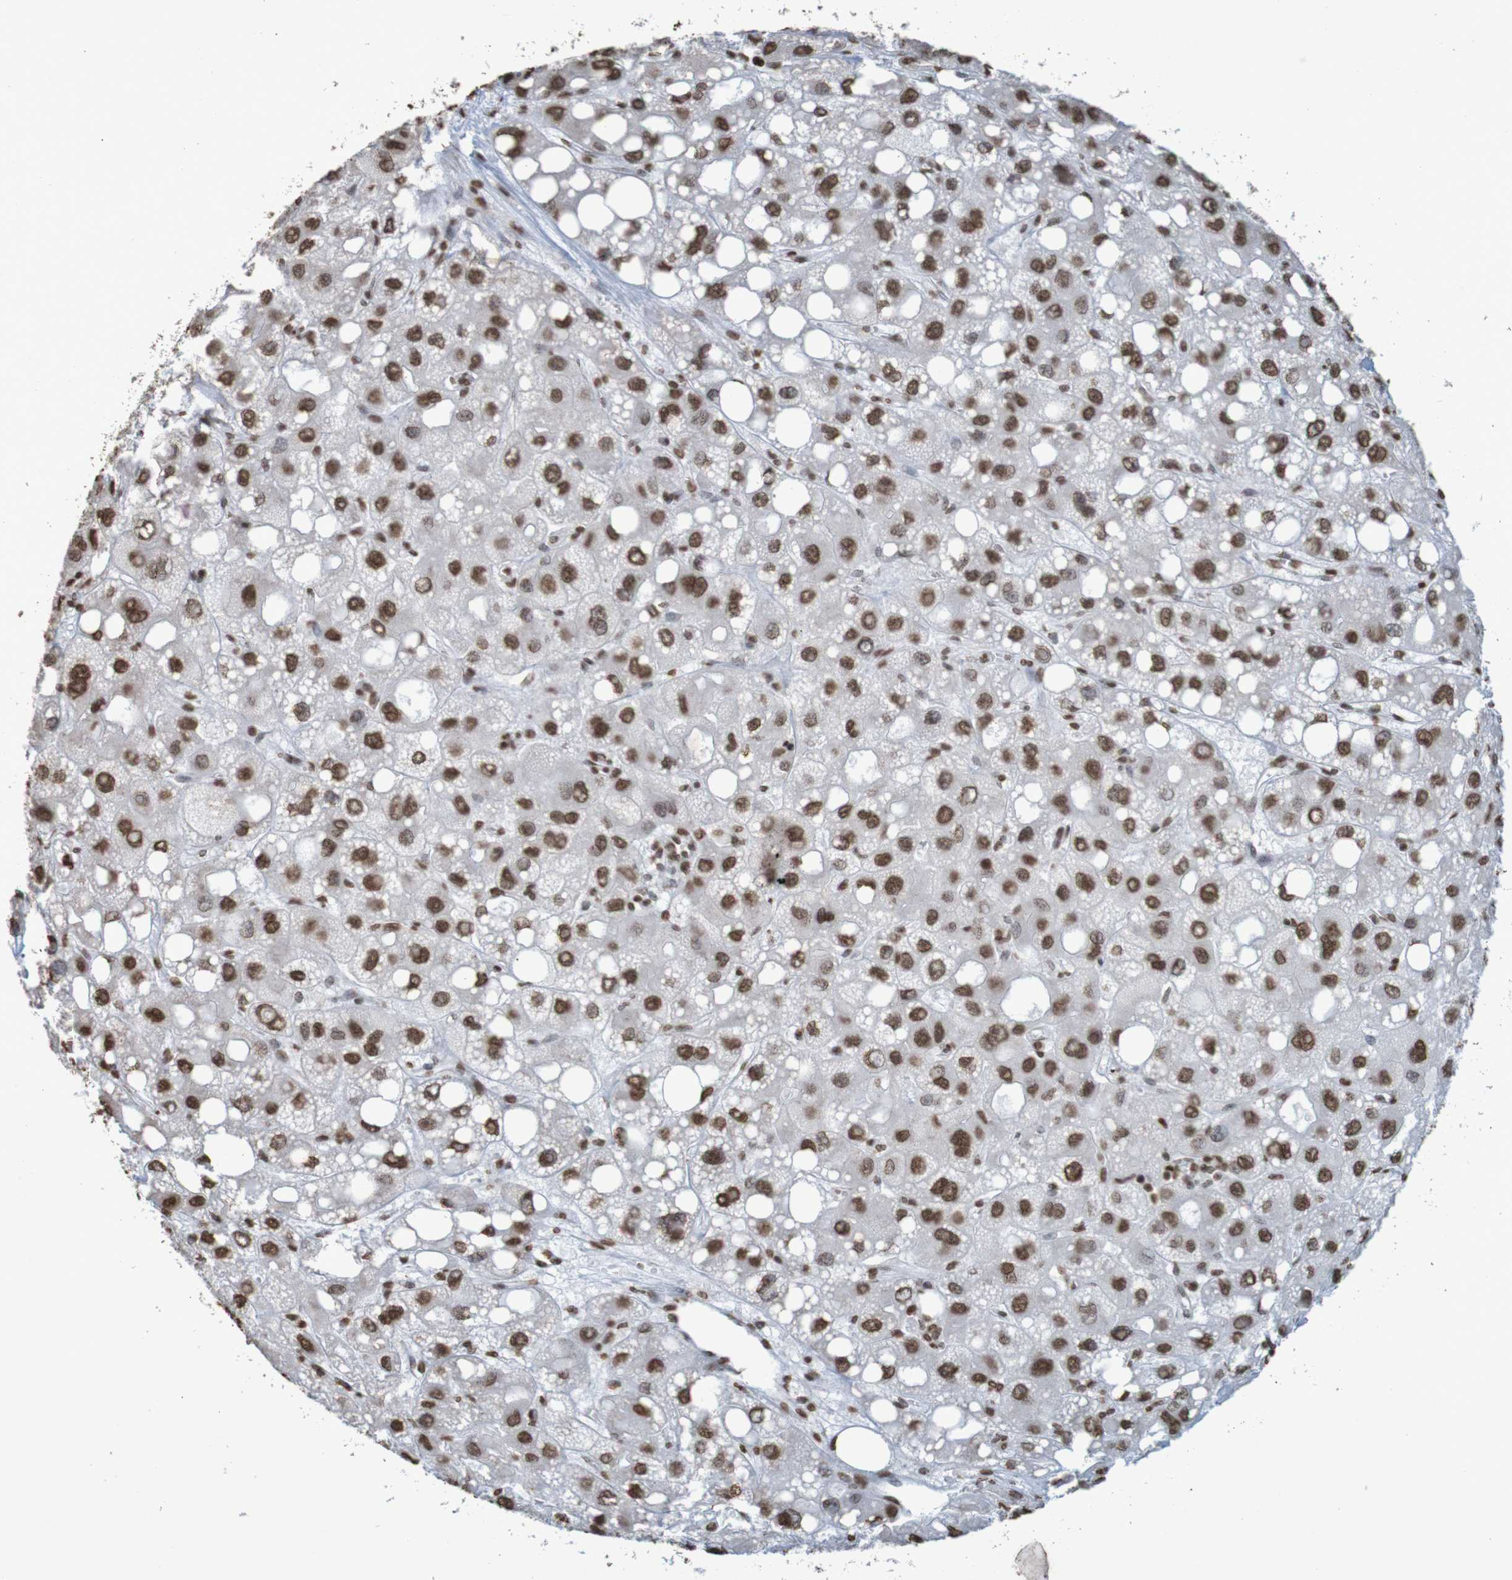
{"staining": {"intensity": "moderate", "quantity": ">75%", "location": "nuclear"}, "tissue": "liver cancer", "cell_type": "Tumor cells", "image_type": "cancer", "snomed": [{"axis": "morphology", "description": "Carcinoma, Hepatocellular, NOS"}, {"axis": "topography", "description": "Liver"}], "caption": "Liver cancer stained for a protein exhibits moderate nuclear positivity in tumor cells.", "gene": "GFI1", "patient": {"sex": "male", "age": 55}}